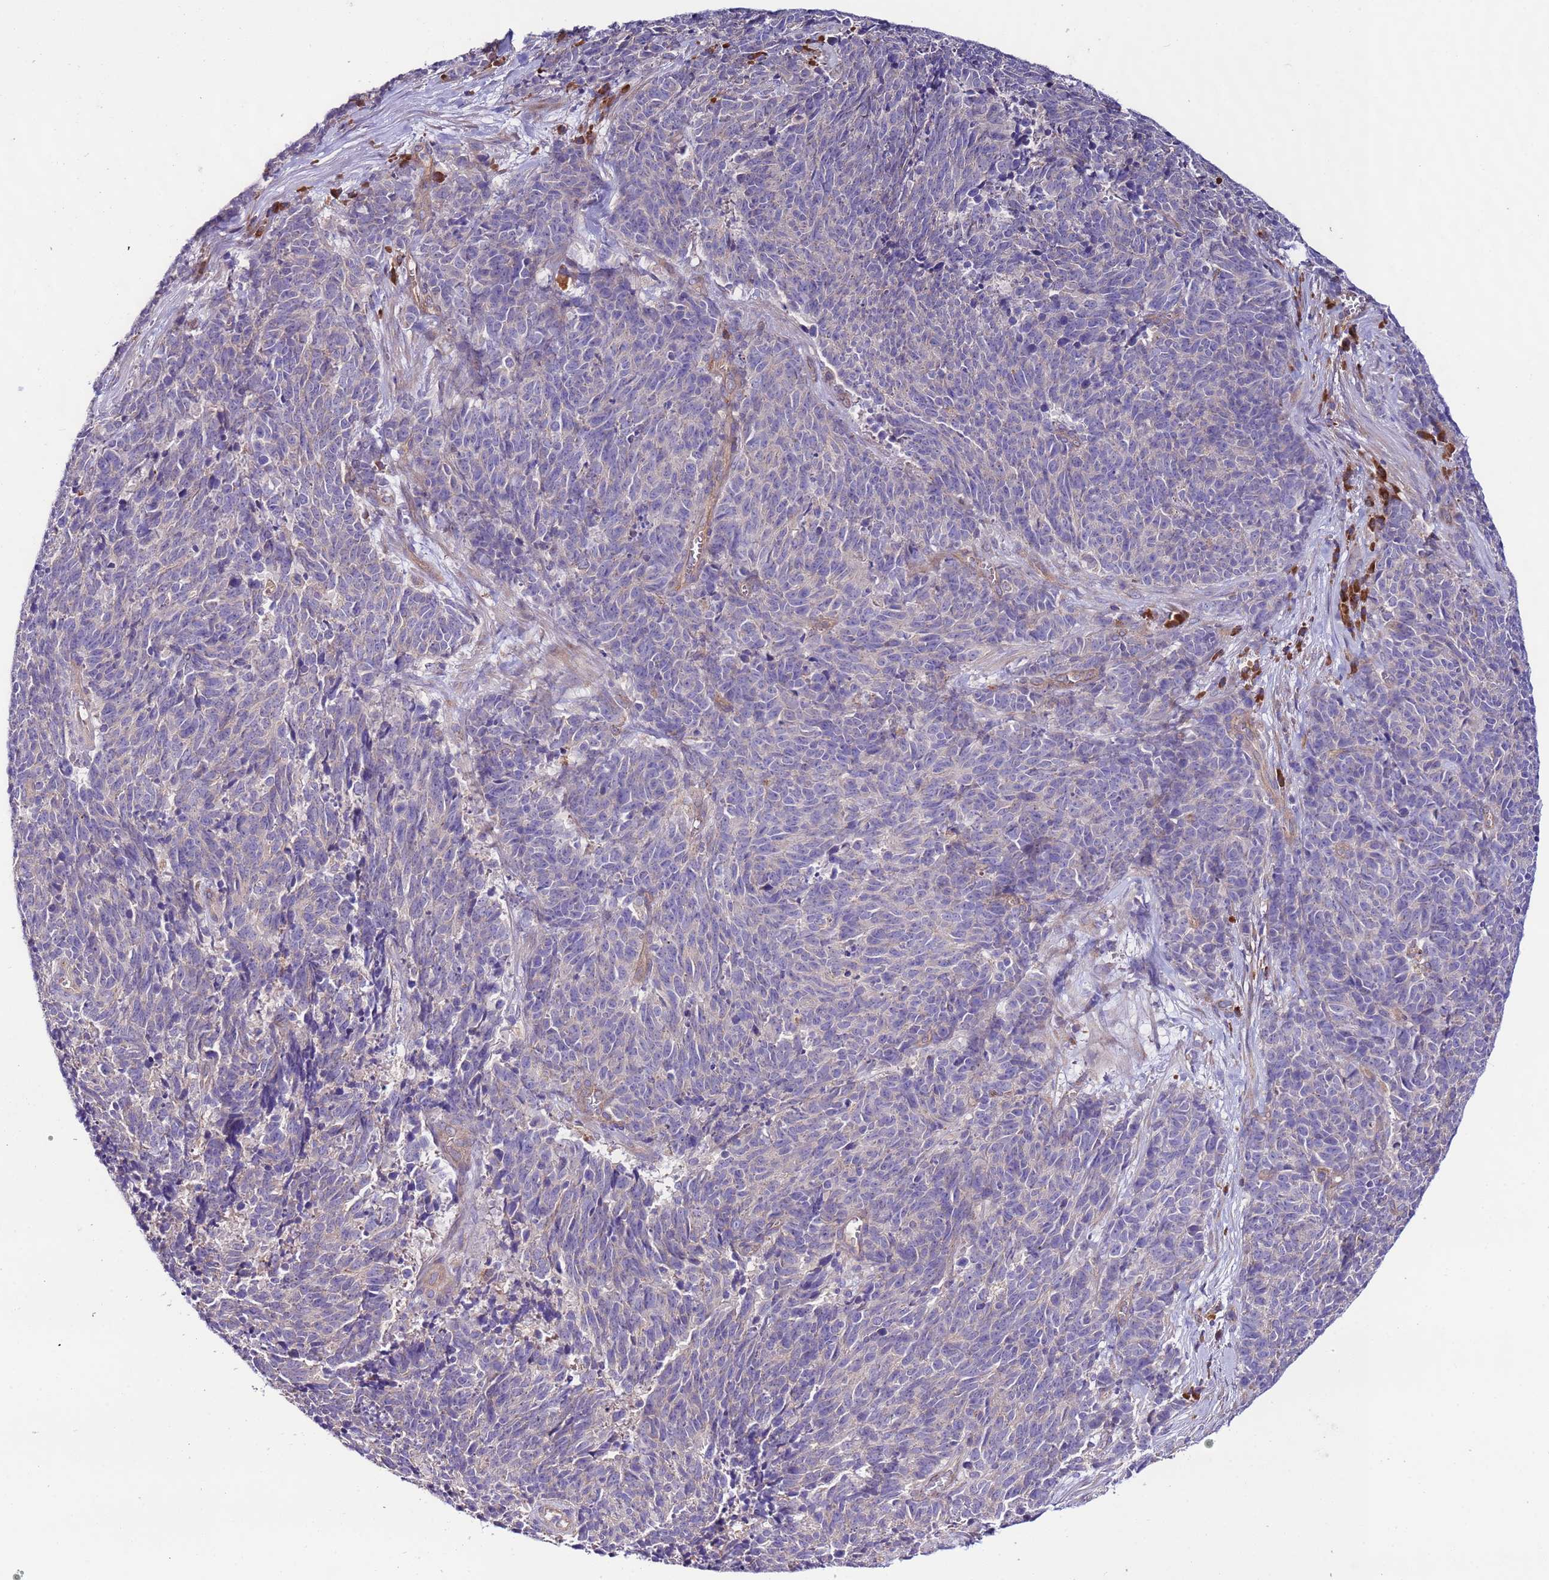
{"staining": {"intensity": "negative", "quantity": "none", "location": "none"}, "tissue": "cervical cancer", "cell_type": "Tumor cells", "image_type": "cancer", "snomed": [{"axis": "morphology", "description": "Squamous cell carcinoma, NOS"}, {"axis": "topography", "description": "Cervix"}], "caption": "DAB (3,3'-diaminobenzidine) immunohistochemical staining of human squamous cell carcinoma (cervical) reveals no significant staining in tumor cells.", "gene": "SPCS1", "patient": {"sex": "female", "age": 29}}